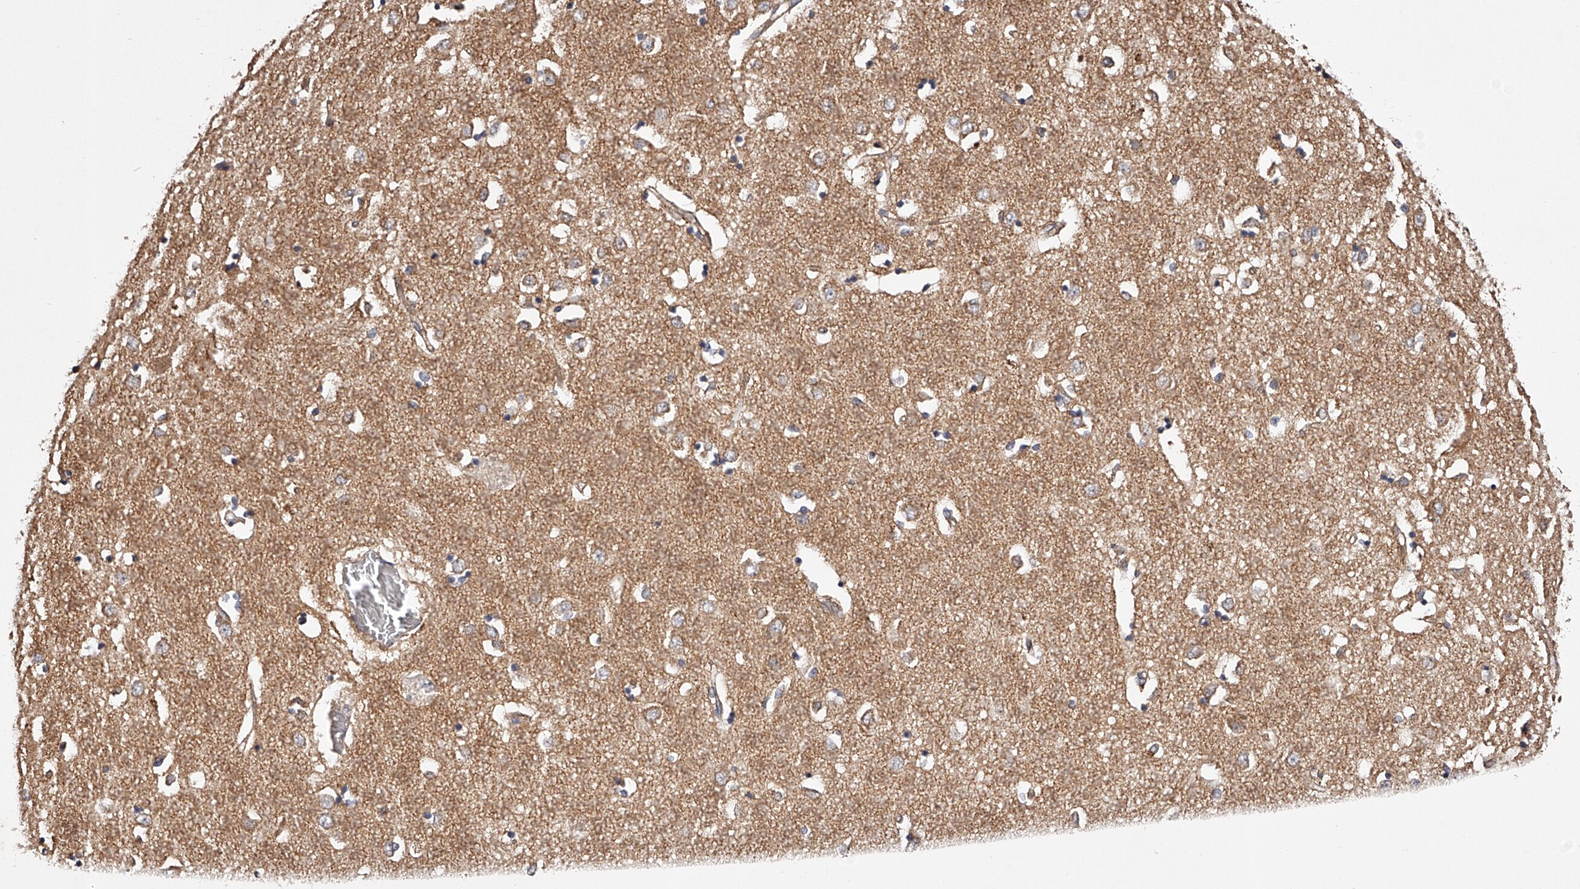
{"staining": {"intensity": "negative", "quantity": "none", "location": "none"}, "tissue": "caudate", "cell_type": "Glial cells", "image_type": "normal", "snomed": [{"axis": "morphology", "description": "Normal tissue, NOS"}, {"axis": "topography", "description": "Lateral ventricle wall"}], "caption": "Immunohistochemistry photomicrograph of benign caudate: human caudate stained with DAB (3,3'-diaminobenzidine) displays no significant protein expression in glial cells.", "gene": "USP21", "patient": {"sex": "male", "age": 45}}